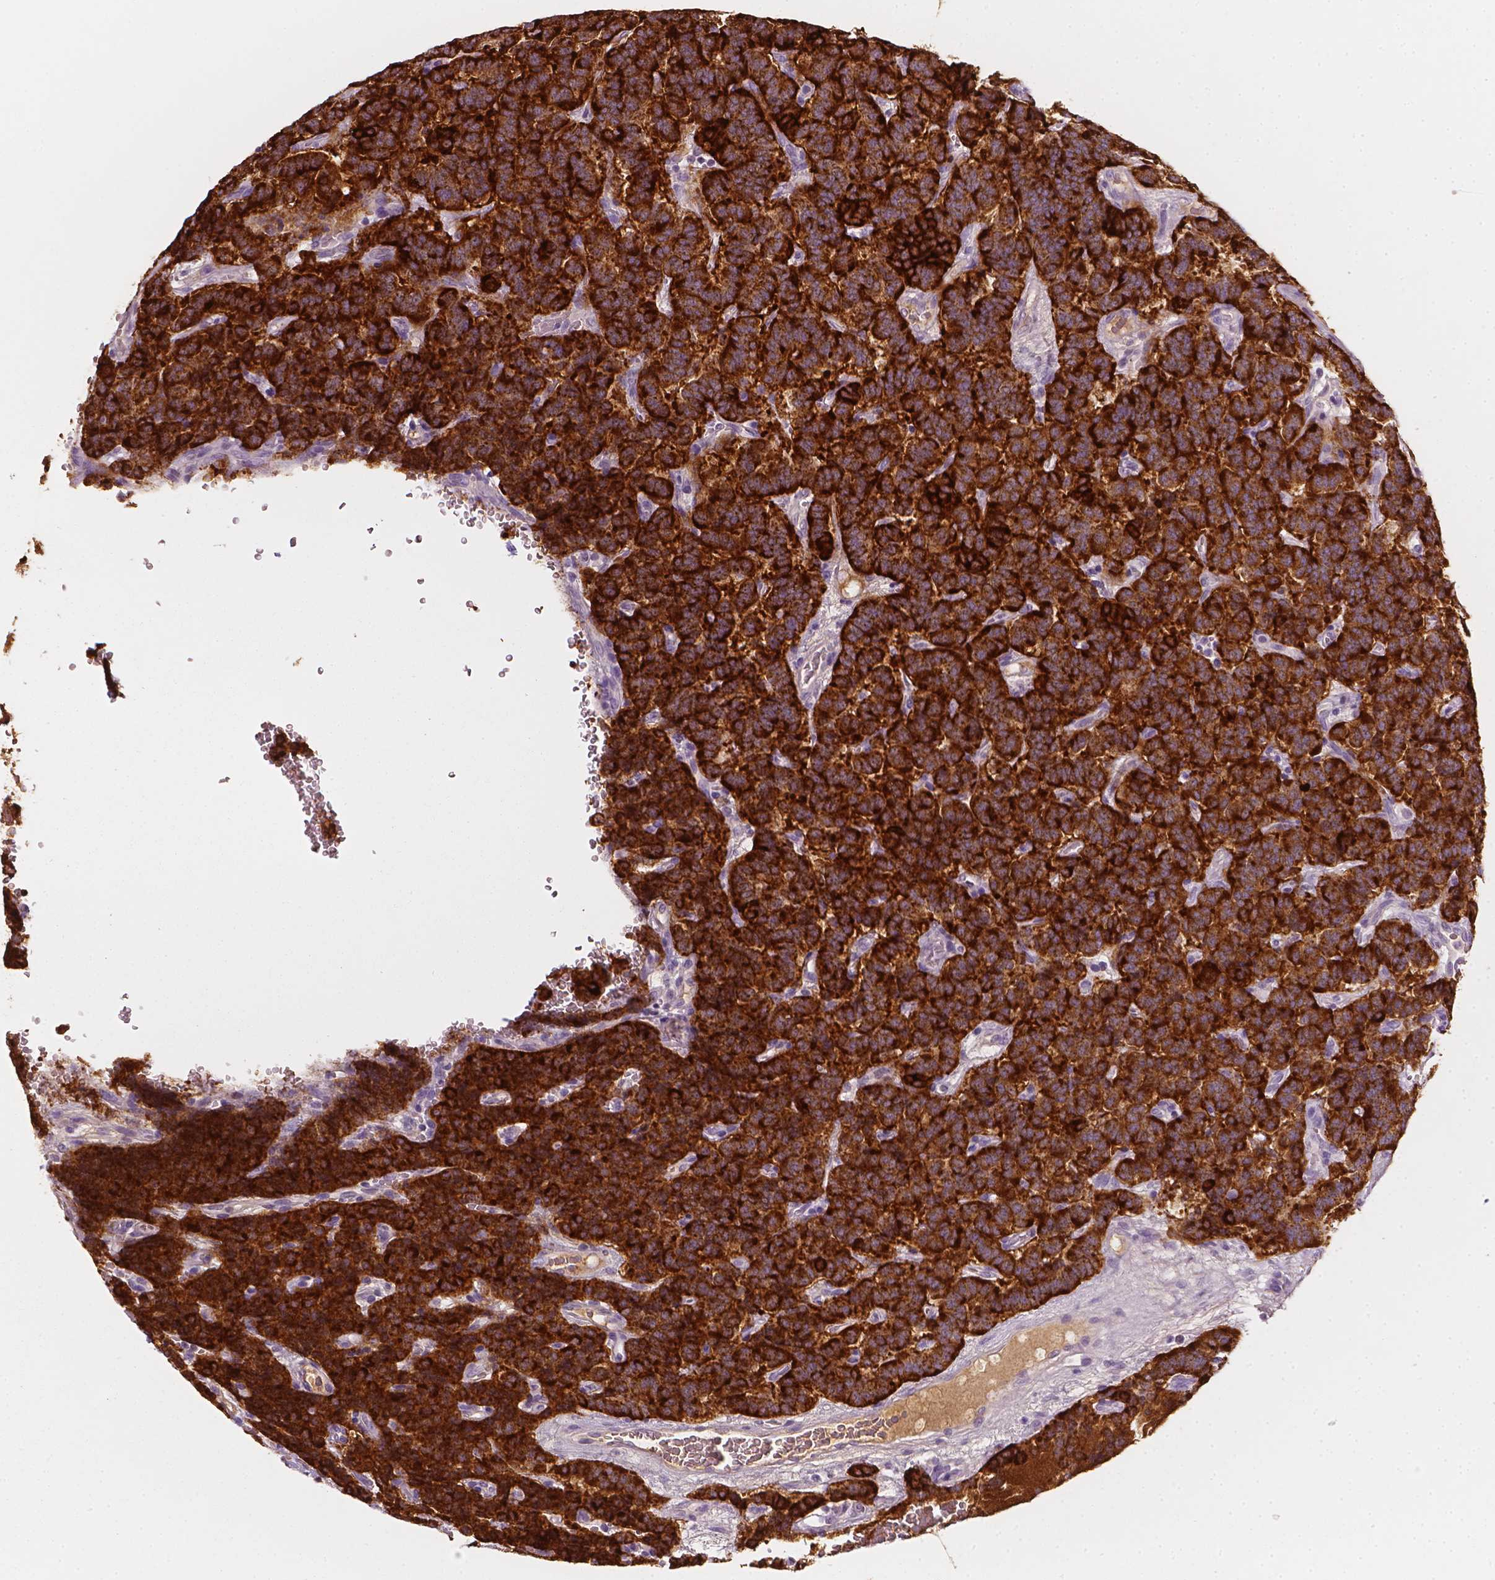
{"staining": {"intensity": "strong", "quantity": ">75%", "location": "cytoplasmic/membranous"}, "tissue": "carcinoid", "cell_type": "Tumor cells", "image_type": "cancer", "snomed": [{"axis": "morphology", "description": "Carcinoid, malignant, NOS"}, {"axis": "topography", "description": "Pancreas"}], "caption": "A brown stain labels strong cytoplasmic/membranous expression of a protein in carcinoid tumor cells. (DAB = brown stain, brightfield microscopy at high magnification).", "gene": "SCG3", "patient": {"sex": "male", "age": 36}}